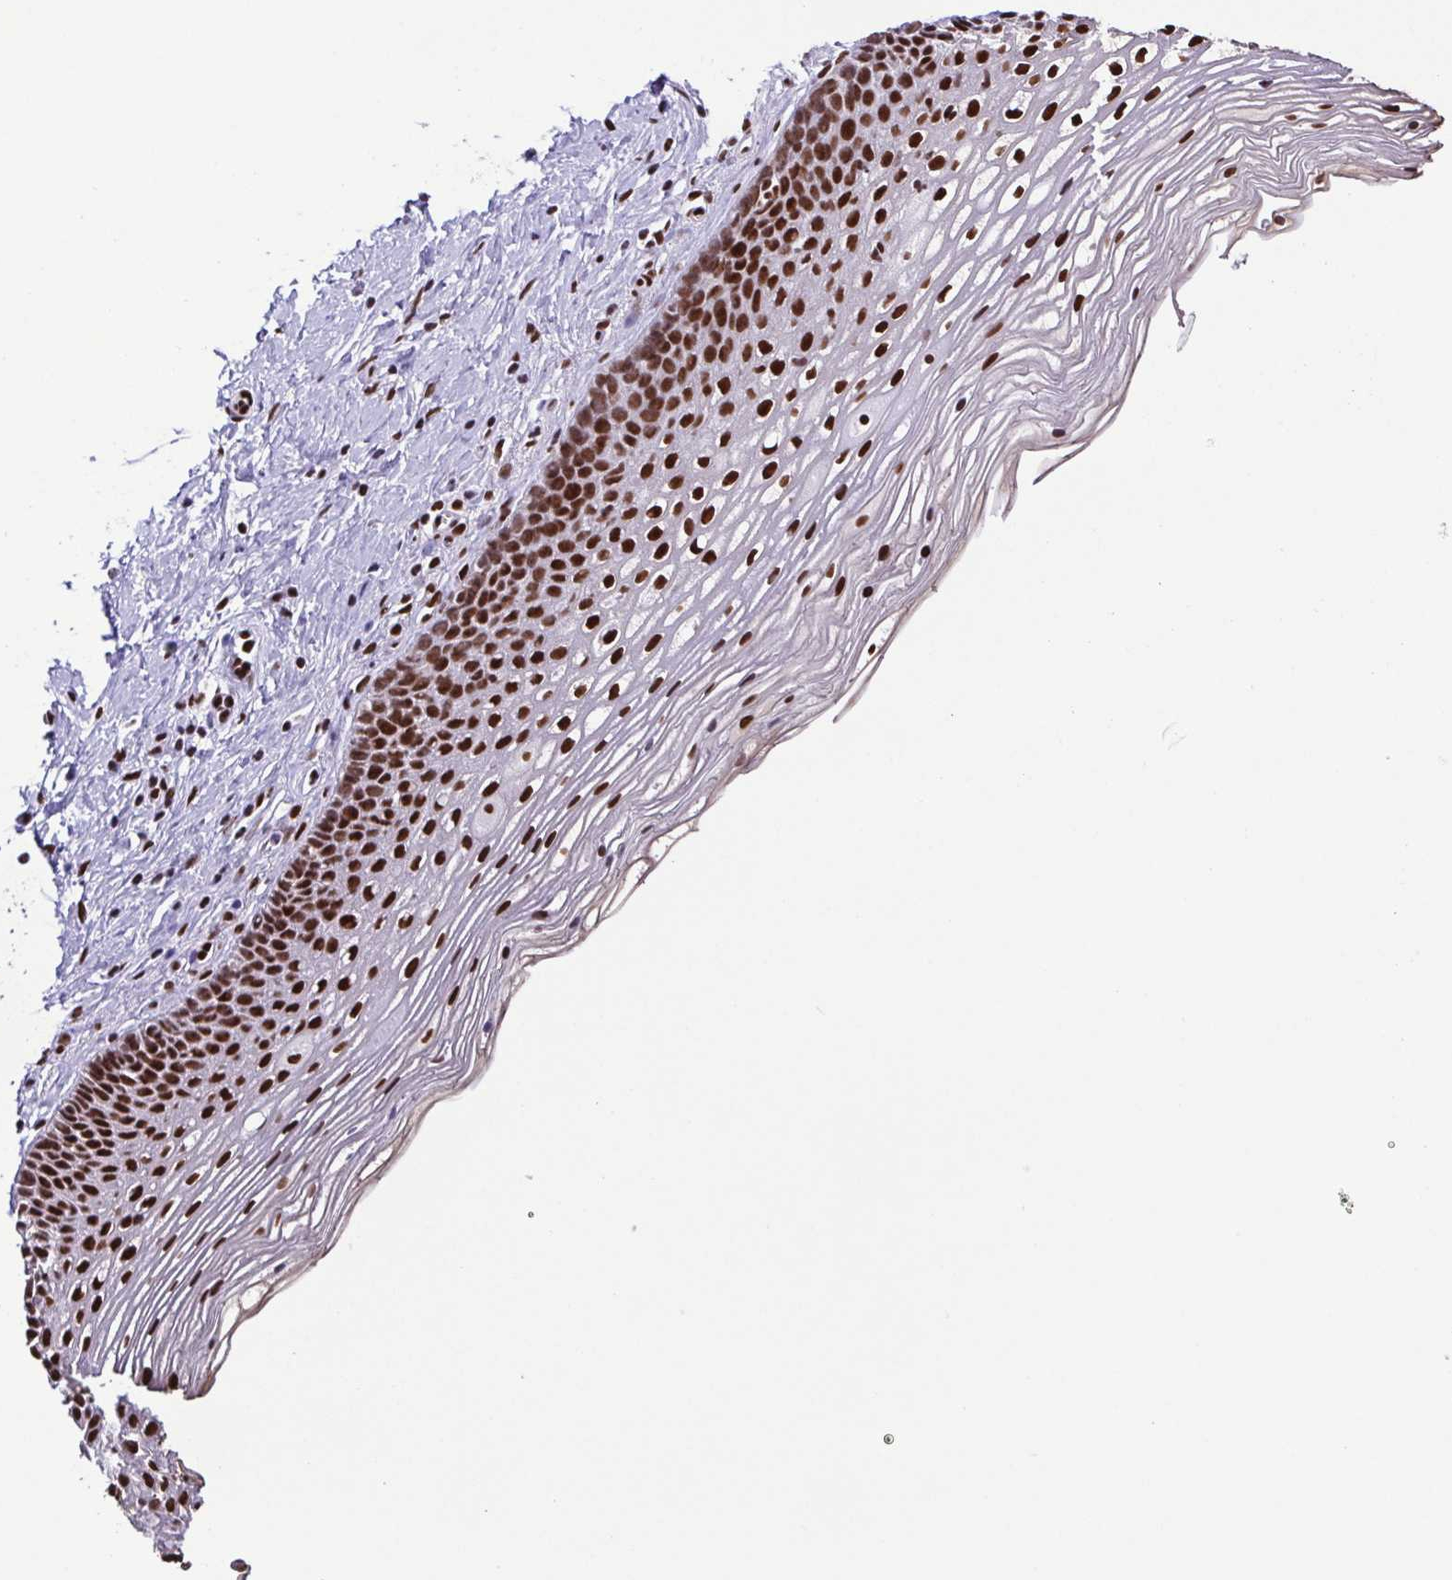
{"staining": {"intensity": "strong", "quantity": ">75%", "location": "nuclear"}, "tissue": "cervix", "cell_type": "Glandular cells", "image_type": "normal", "snomed": [{"axis": "morphology", "description": "Normal tissue, NOS"}, {"axis": "topography", "description": "Cervix"}], "caption": "Strong nuclear staining for a protein is appreciated in approximately >75% of glandular cells of unremarkable cervix using immunohistochemistry.", "gene": "TRIM28", "patient": {"sex": "female", "age": 34}}